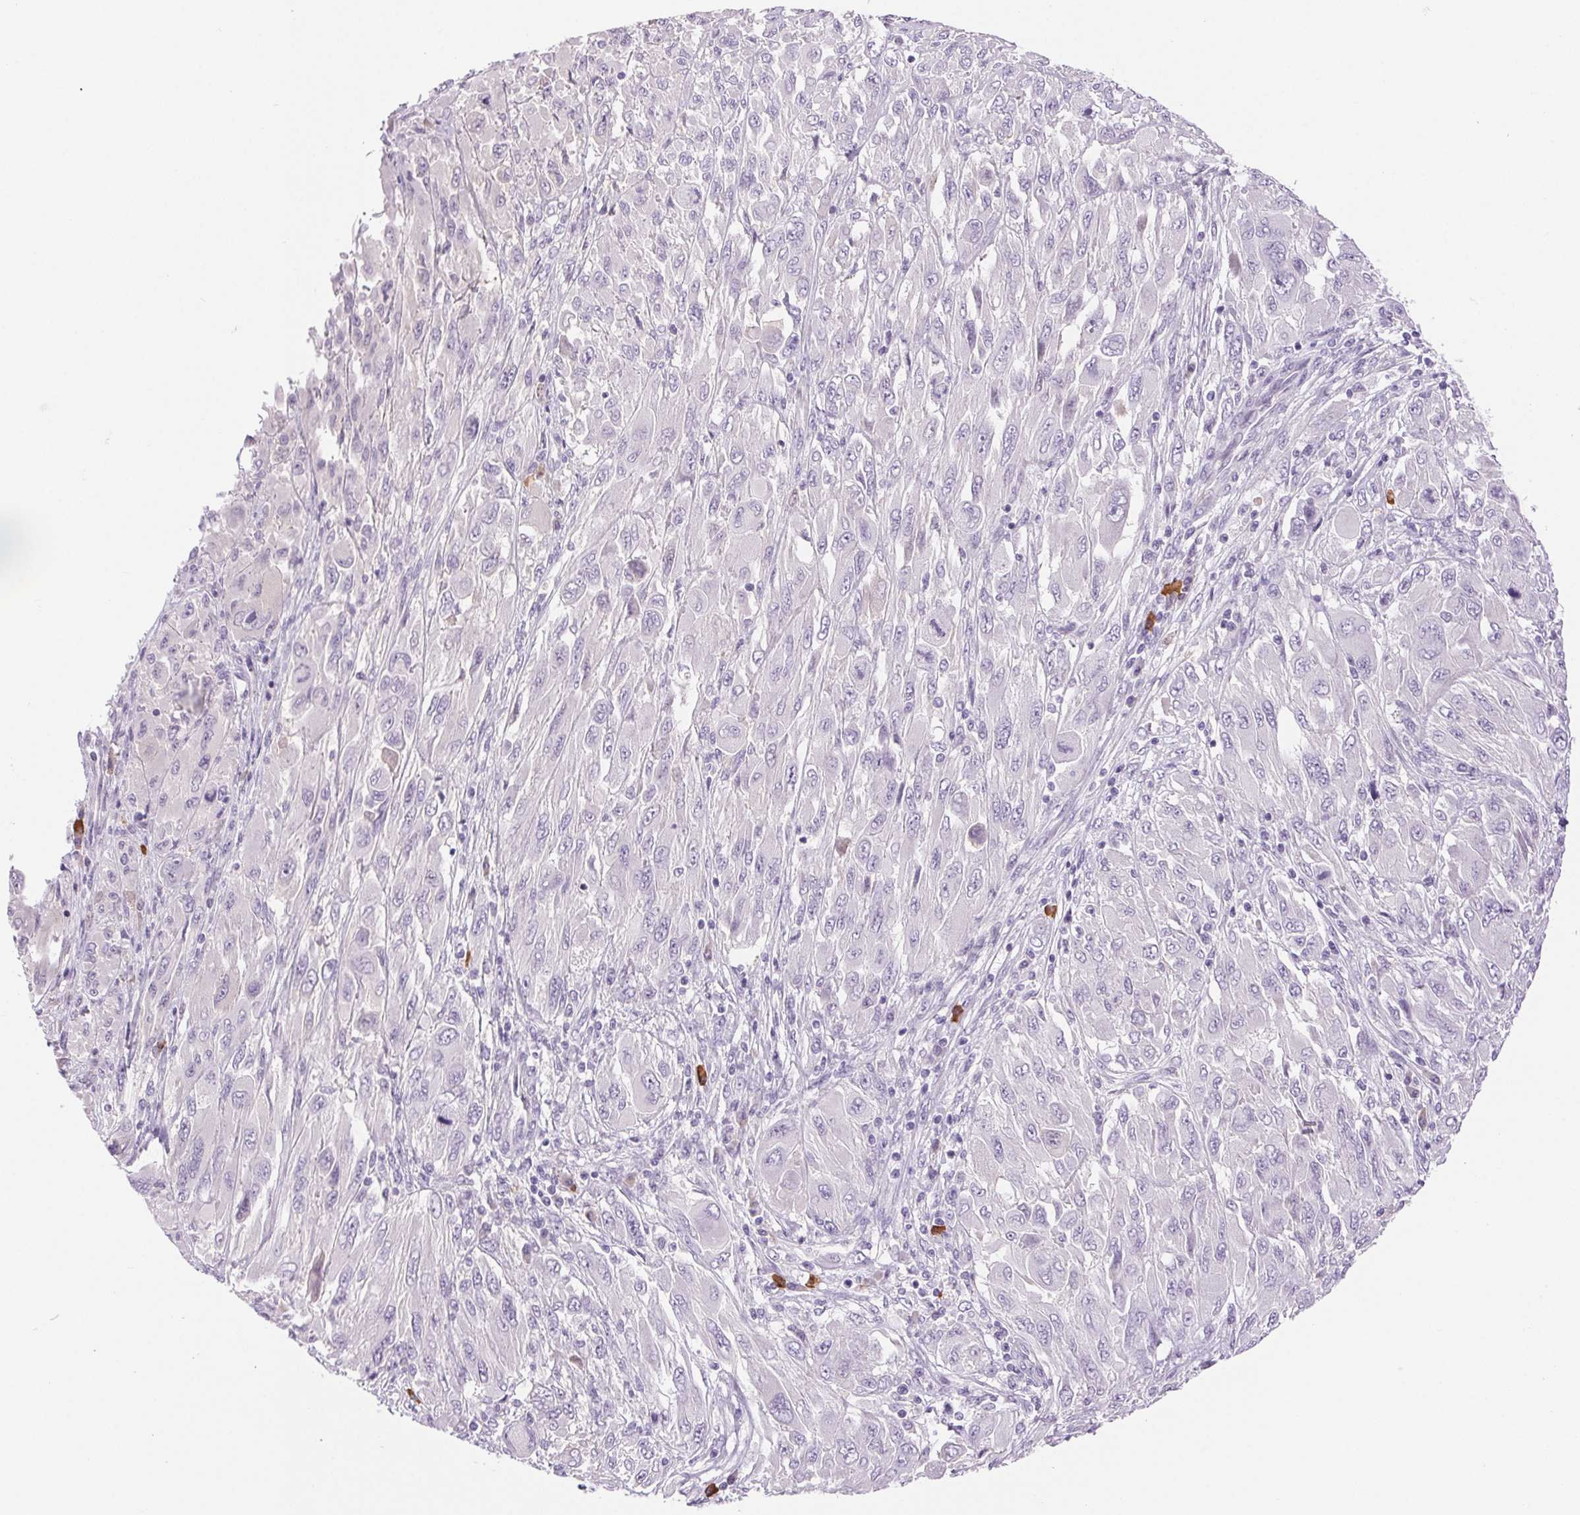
{"staining": {"intensity": "negative", "quantity": "none", "location": "none"}, "tissue": "melanoma", "cell_type": "Tumor cells", "image_type": "cancer", "snomed": [{"axis": "morphology", "description": "Malignant melanoma, NOS"}, {"axis": "topography", "description": "Skin"}], "caption": "High power microscopy photomicrograph of an immunohistochemistry micrograph of melanoma, revealing no significant positivity in tumor cells.", "gene": "IFIT1B", "patient": {"sex": "female", "age": 91}}